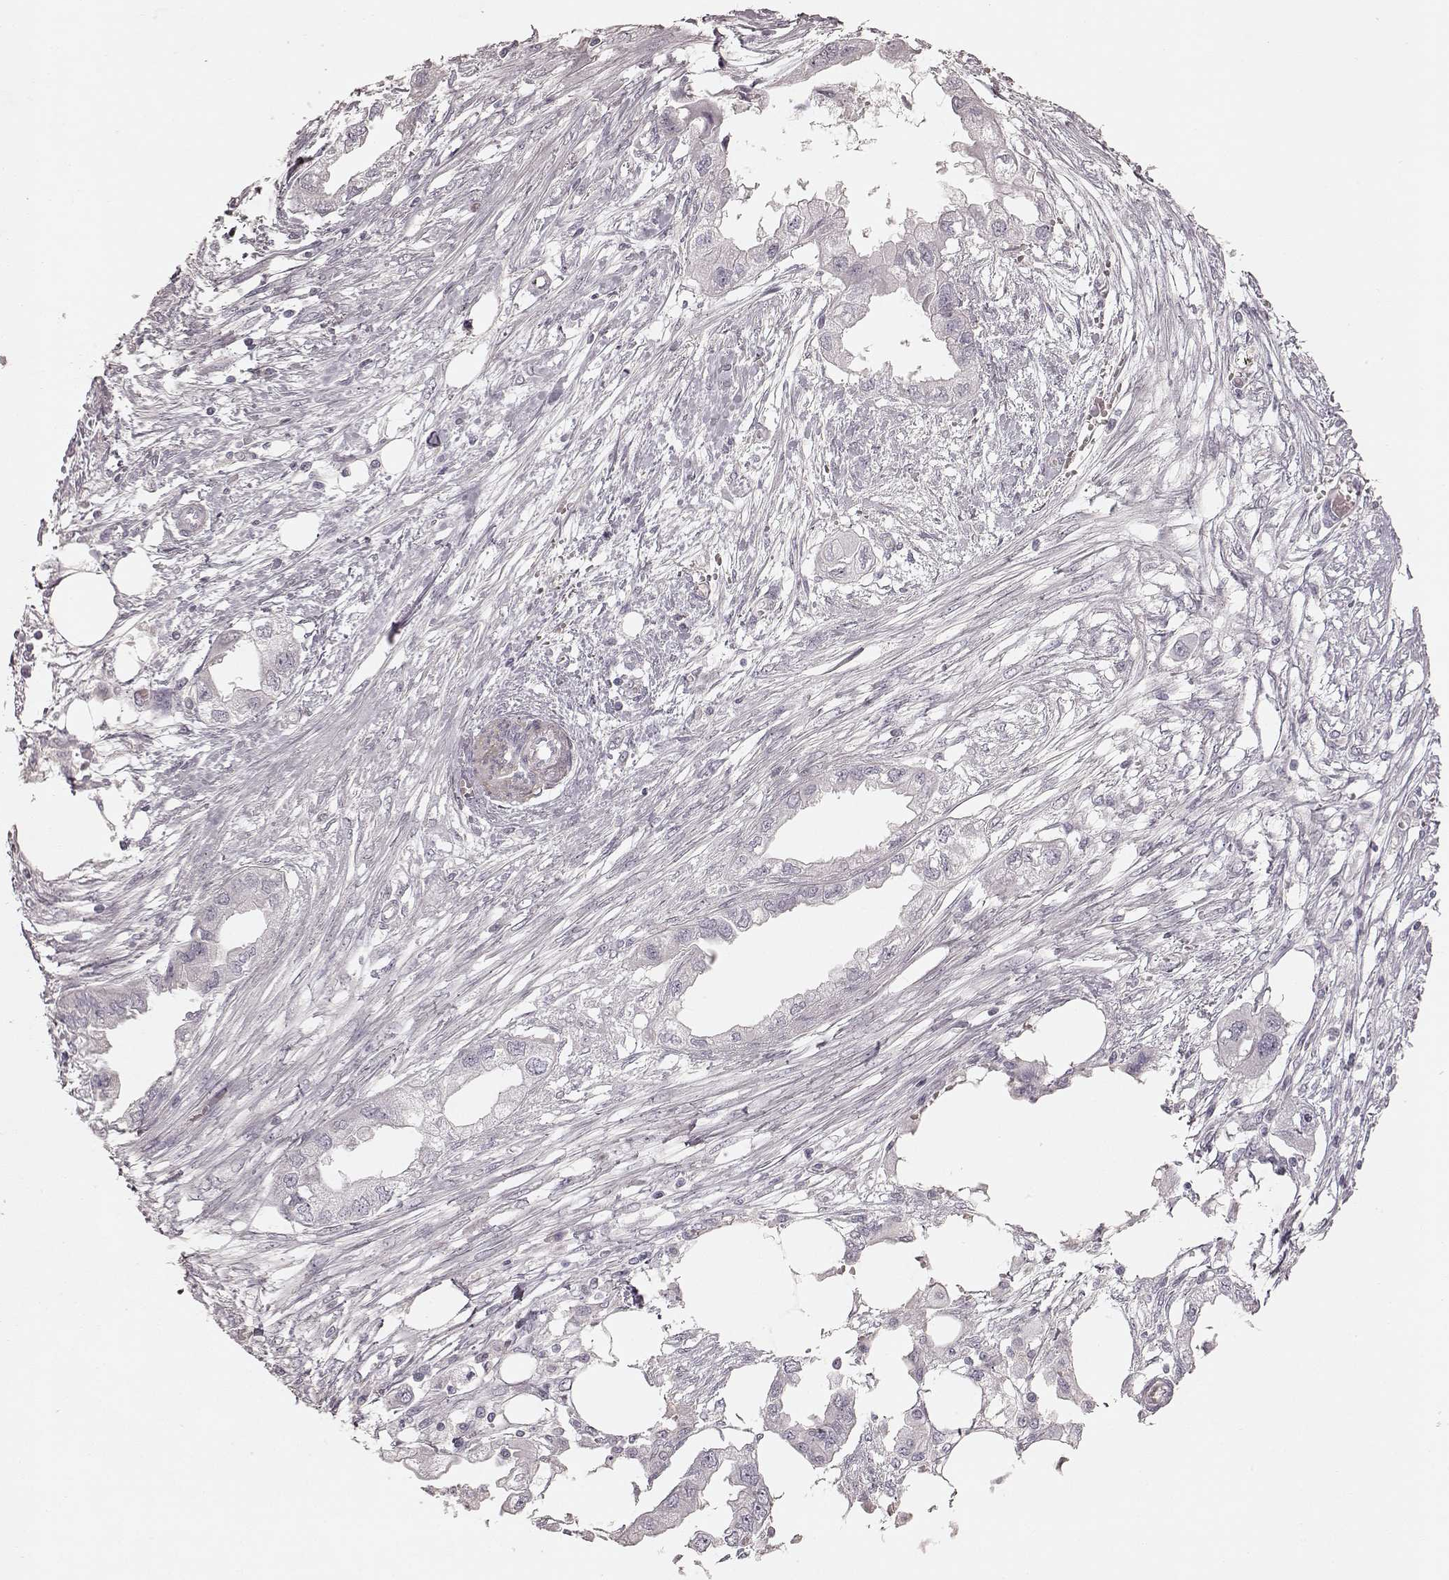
{"staining": {"intensity": "negative", "quantity": "none", "location": "none"}, "tissue": "endometrial cancer", "cell_type": "Tumor cells", "image_type": "cancer", "snomed": [{"axis": "morphology", "description": "Adenocarcinoma, NOS"}, {"axis": "morphology", "description": "Adenocarcinoma, metastatic, NOS"}, {"axis": "topography", "description": "Adipose tissue"}, {"axis": "topography", "description": "Endometrium"}], "caption": "Tumor cells show no significant staining in endometrial cancer.", "gene": "PRLHR", "patient": {"sex": "female", "age": 67}}